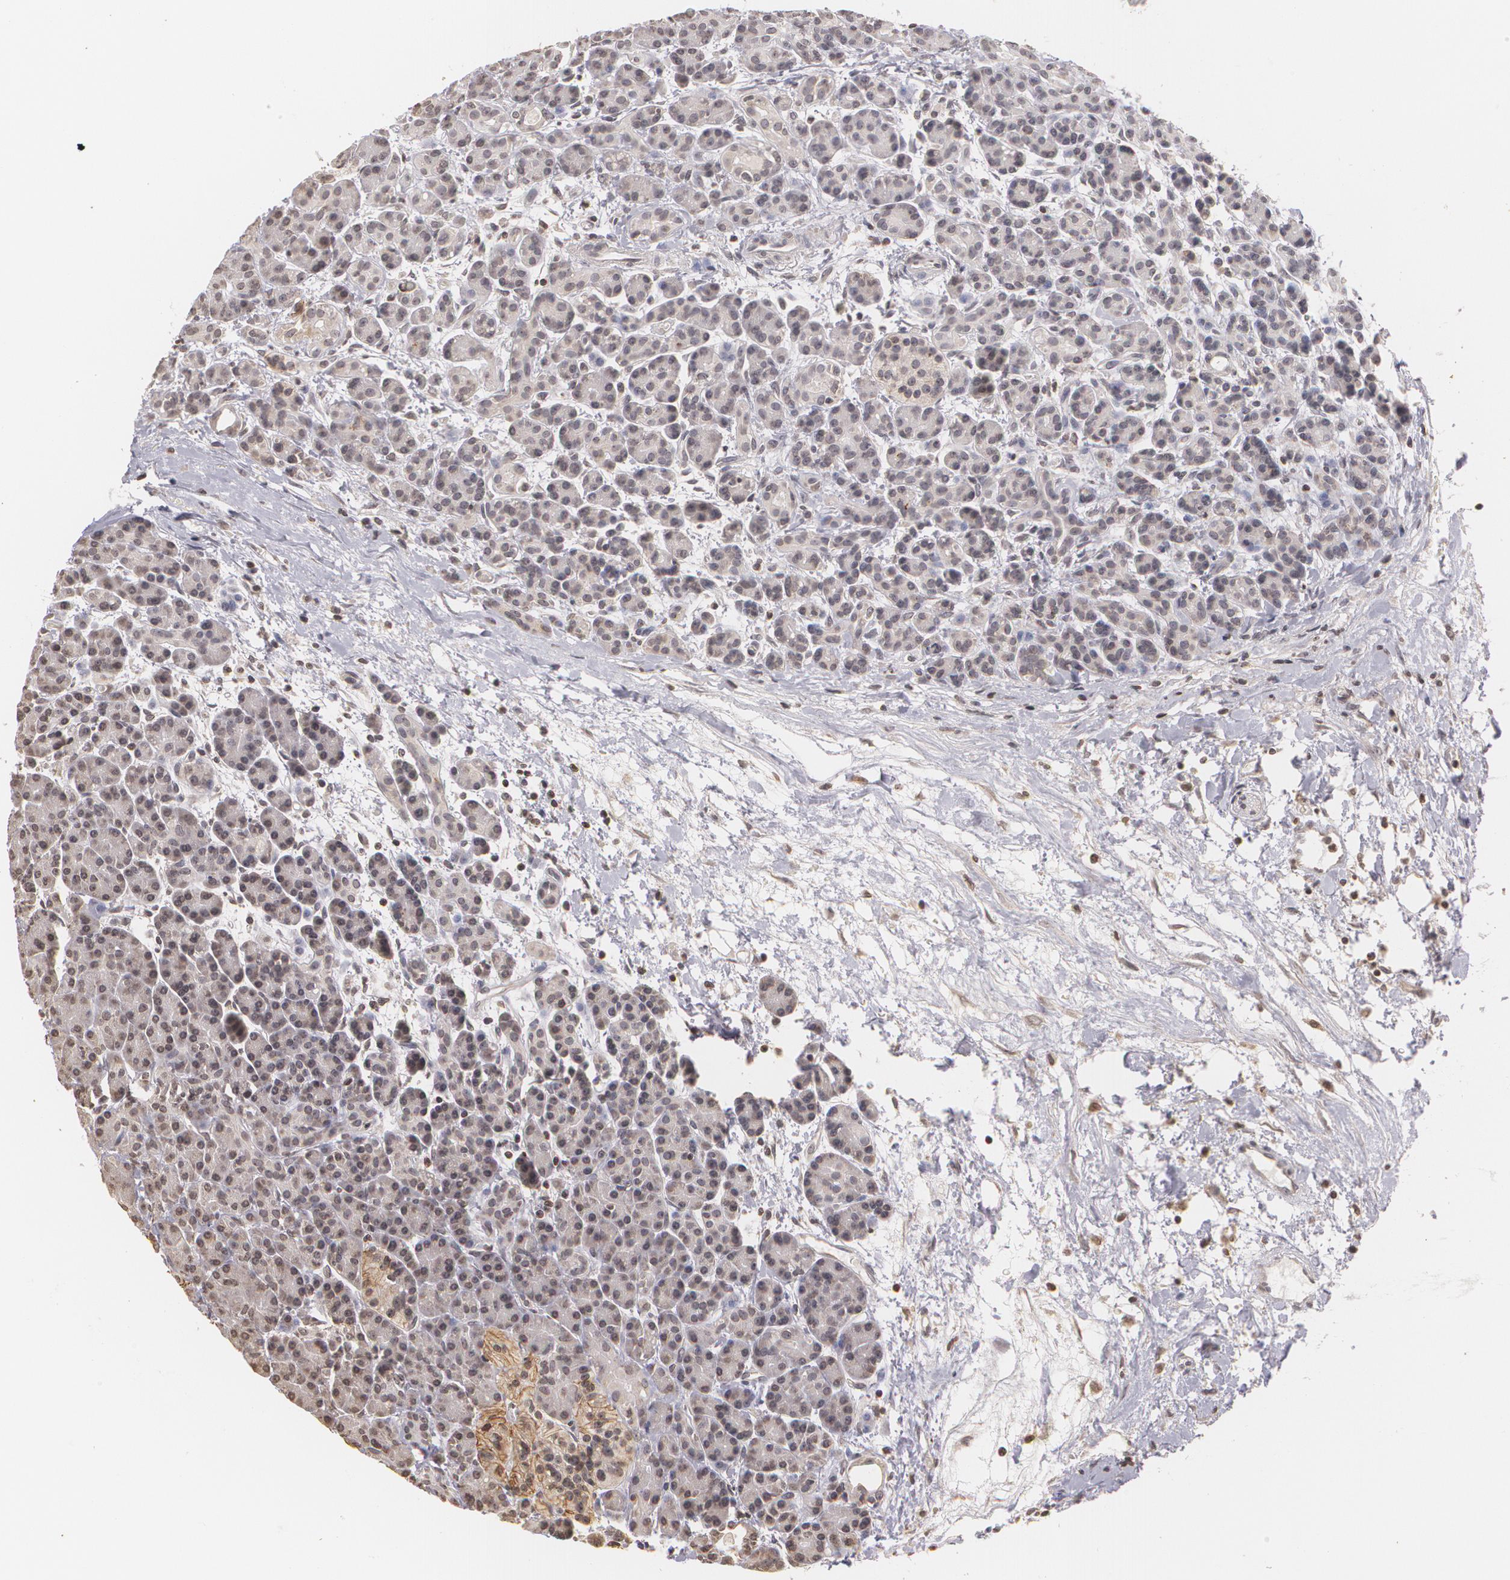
{"staining": {"intensity": "negative", "quantity": "none", "location": "none"}, "tissue": "pancreas", "cell_type": "Exocrine glandular cells", "image_type": "normal", "snomed": [{"axis": "morphology", "description": "Normal tissue, NOS"}, {"axis": "topography", "description": "Pancreas"}], "caption": "Human pancreas stained for a protein using immunohistochemistry demonstrates no staining in exocrine glandular cells.", "gene": "THRB", "patient": {"sex": "female", "age": 77}}